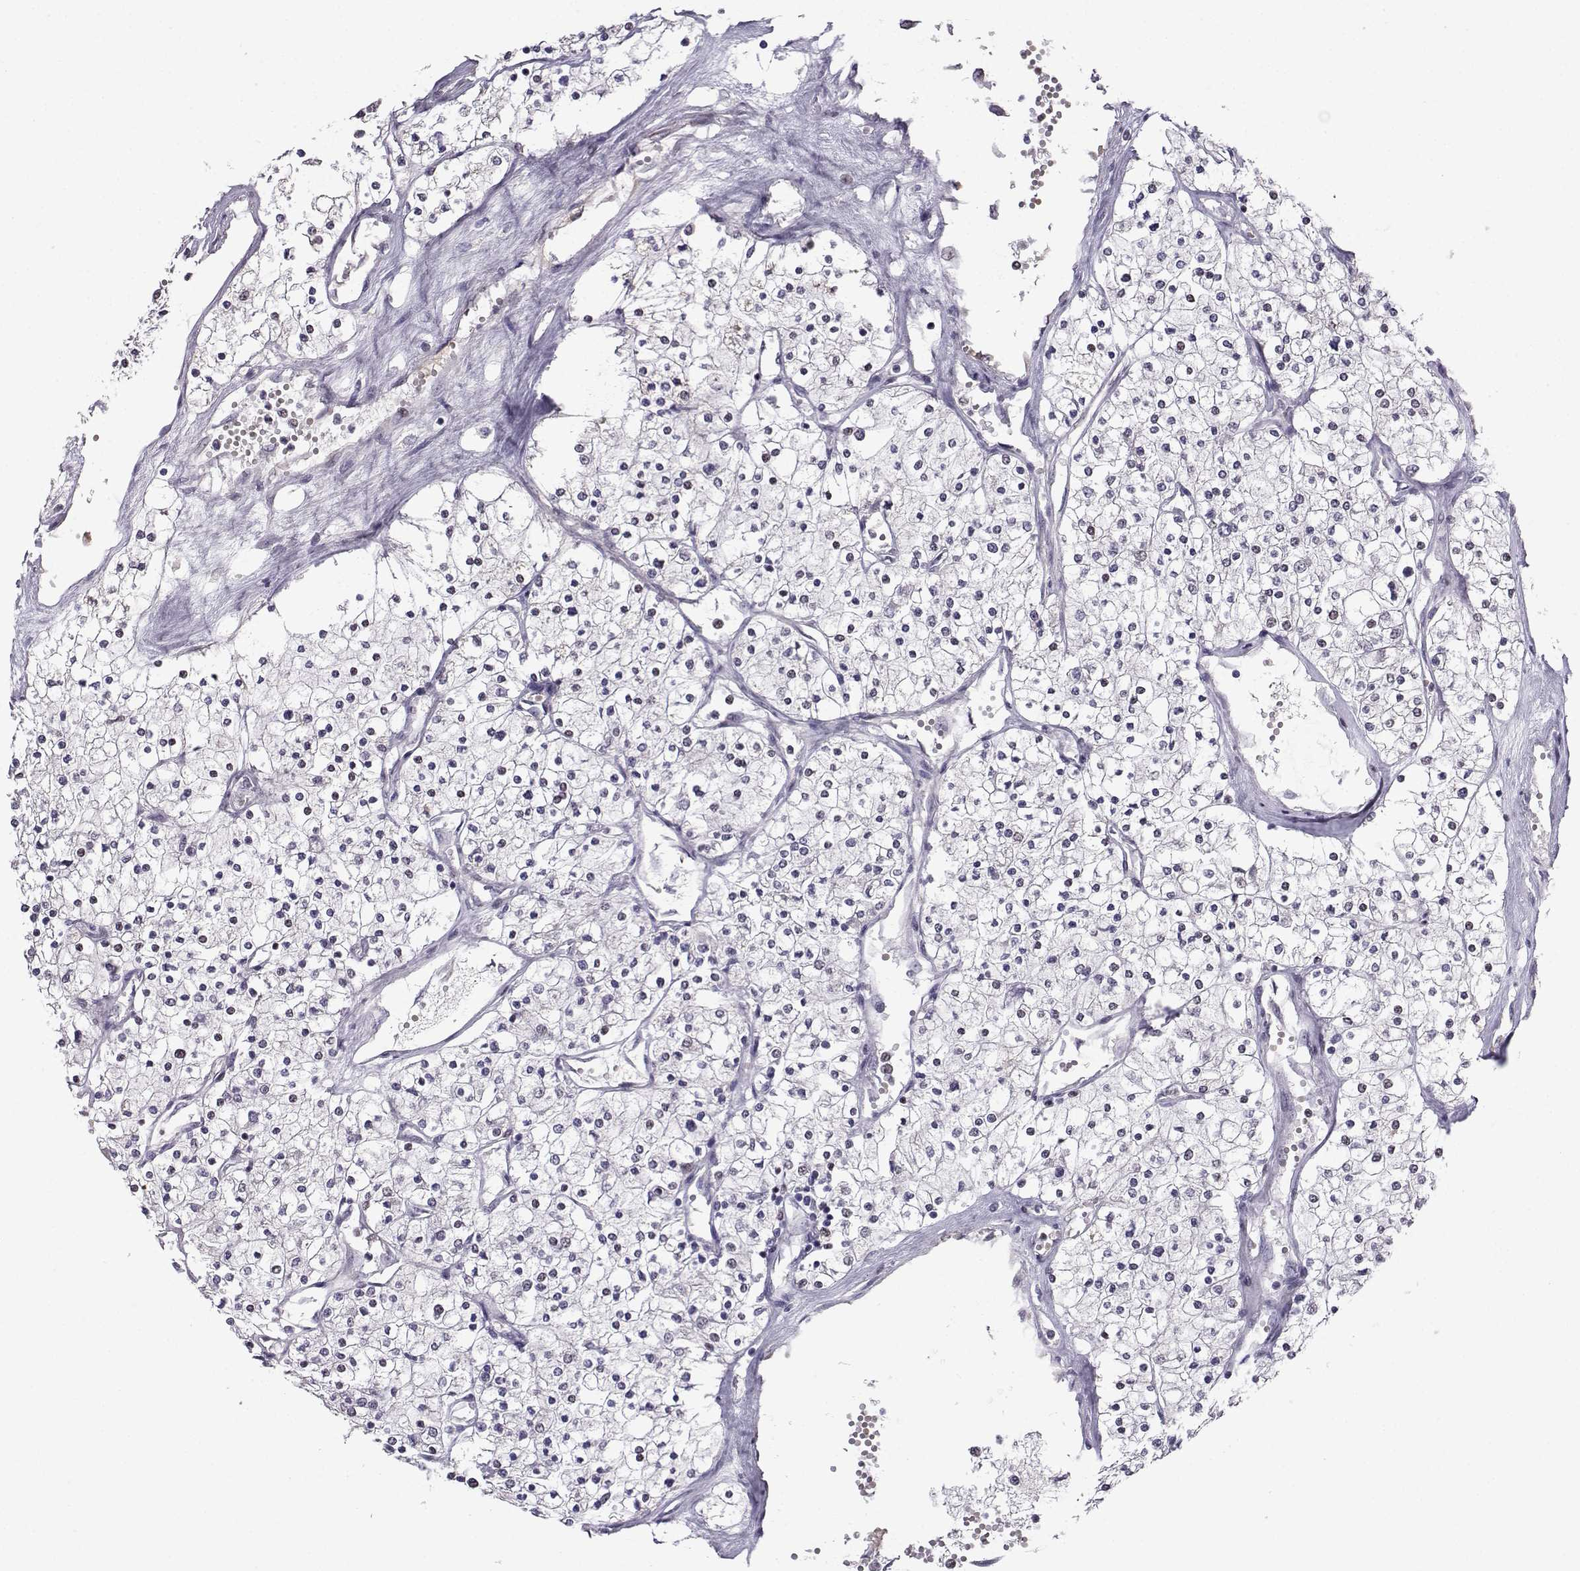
{"staining": {"intensity": "weak", "quantity": "25%-75%", "location": "nuclear"}, "tissue": "renal cancer", "cell_type": "Tumor cells", "image_type": "cancer", "snomed": [{"axis": "morphology", "description": "Adenocarcinoma, NOS"}, {"axis": "topography", "description": "Kidney"}], "caption": "A photomicrograph of human renal cancer stained for a protein exhibits weak nuclear brown staining in tumor cells. The staining was performed using DAB to visualize the protein expression in brown, while the nuclei were stained in blue with hematoxylin (Magnification: 20x).", "gene": "LIN28A", "patient": {"sex": "male", "age": 80}}